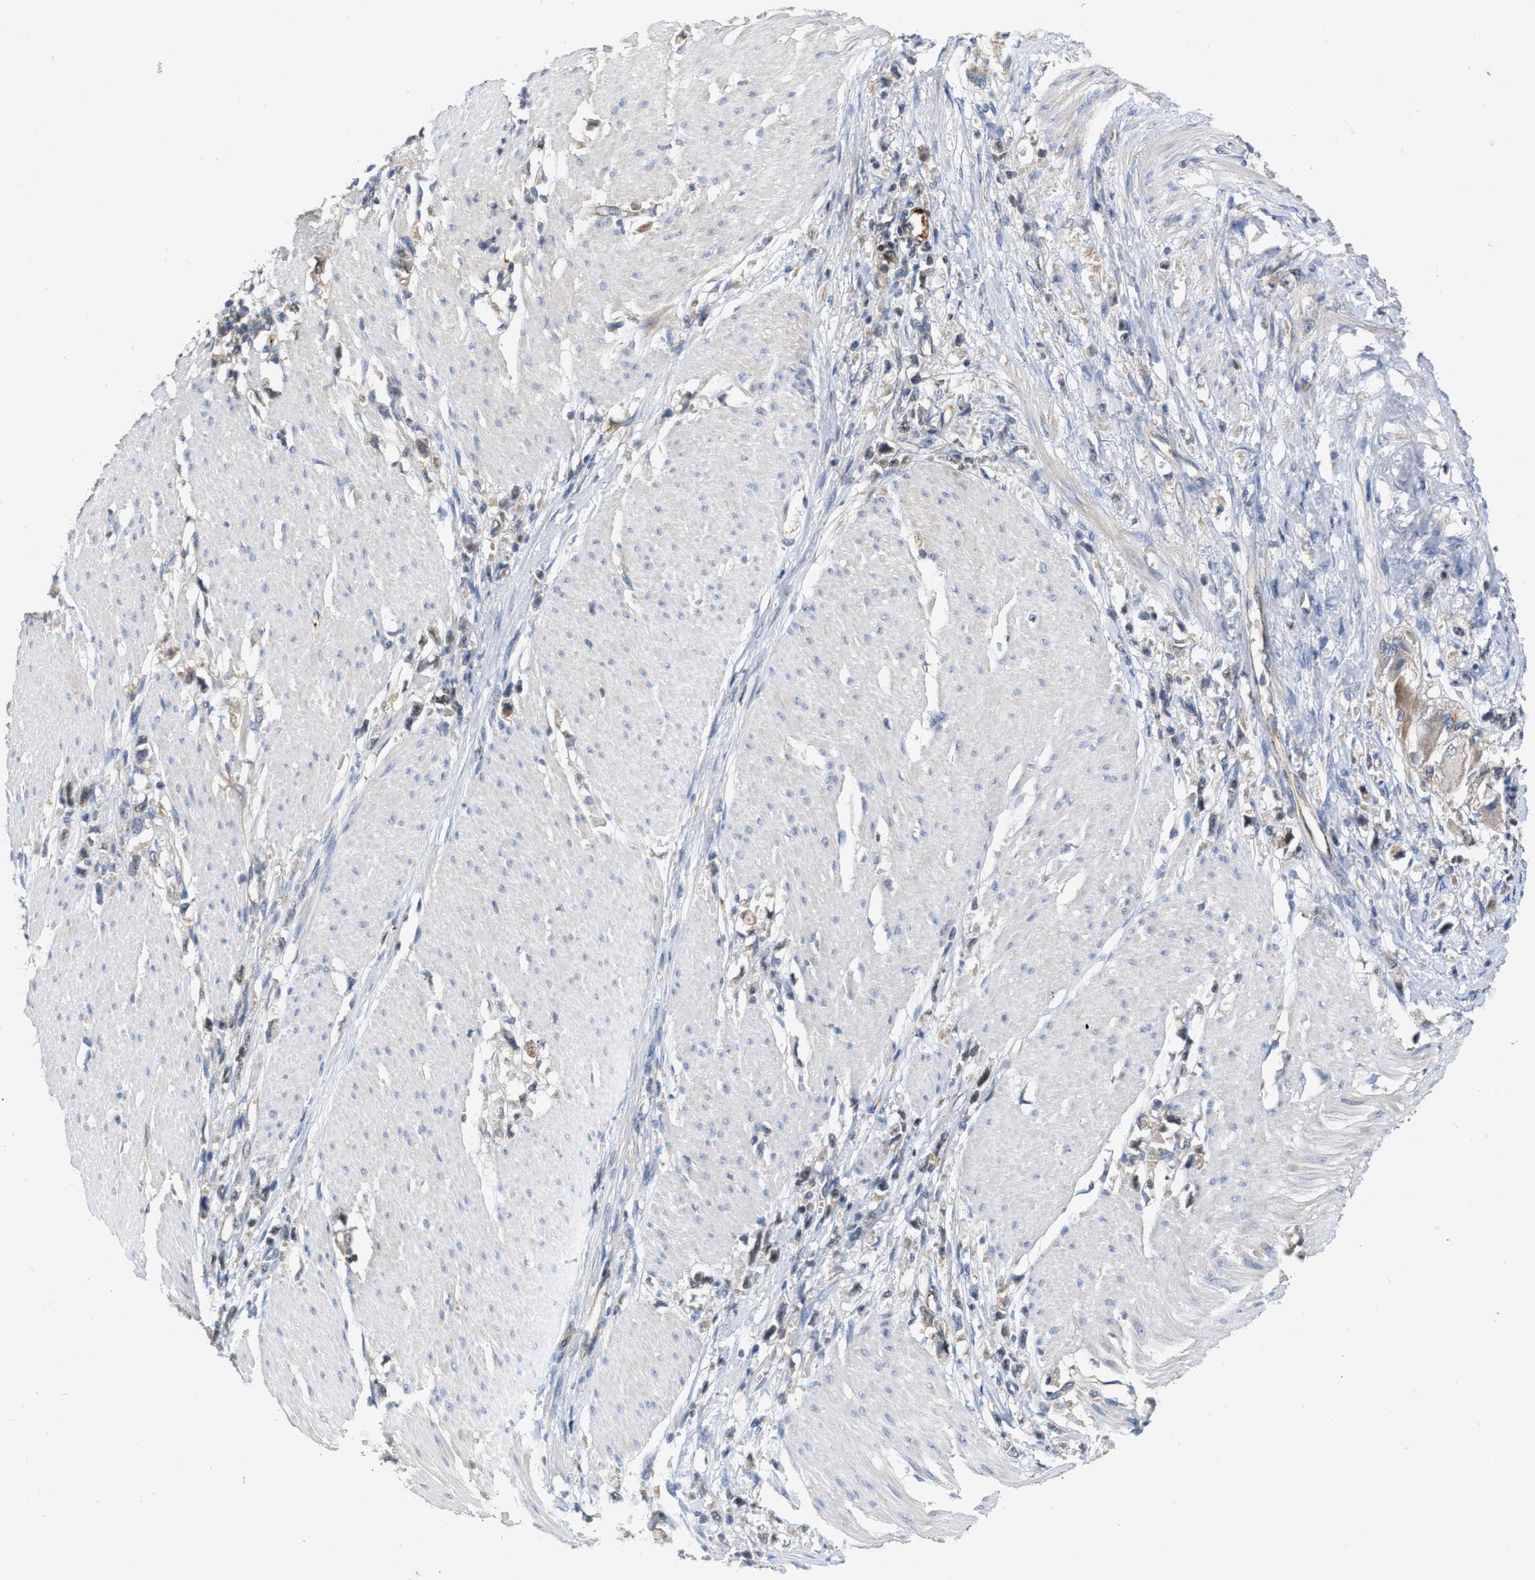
{"staining": {"intensity": "negative", "quantity": "none", "location": "none"}, "tissue": "stomach cancer", "cell_type": "Tumor cells", "image_type": "cancer", "snomed": [{"axis": "morphology", "description": "Adenocarcinoma, NOS"}, {"axis": "topography", "description": "Stomach"}], "caption": "Immunohistochemistry of stomach cancer (adenocarcinoma) shows no staining in tumor cells.", "gene": "NAPEPLD", "patient": {"sex": "female", "age": 59}}